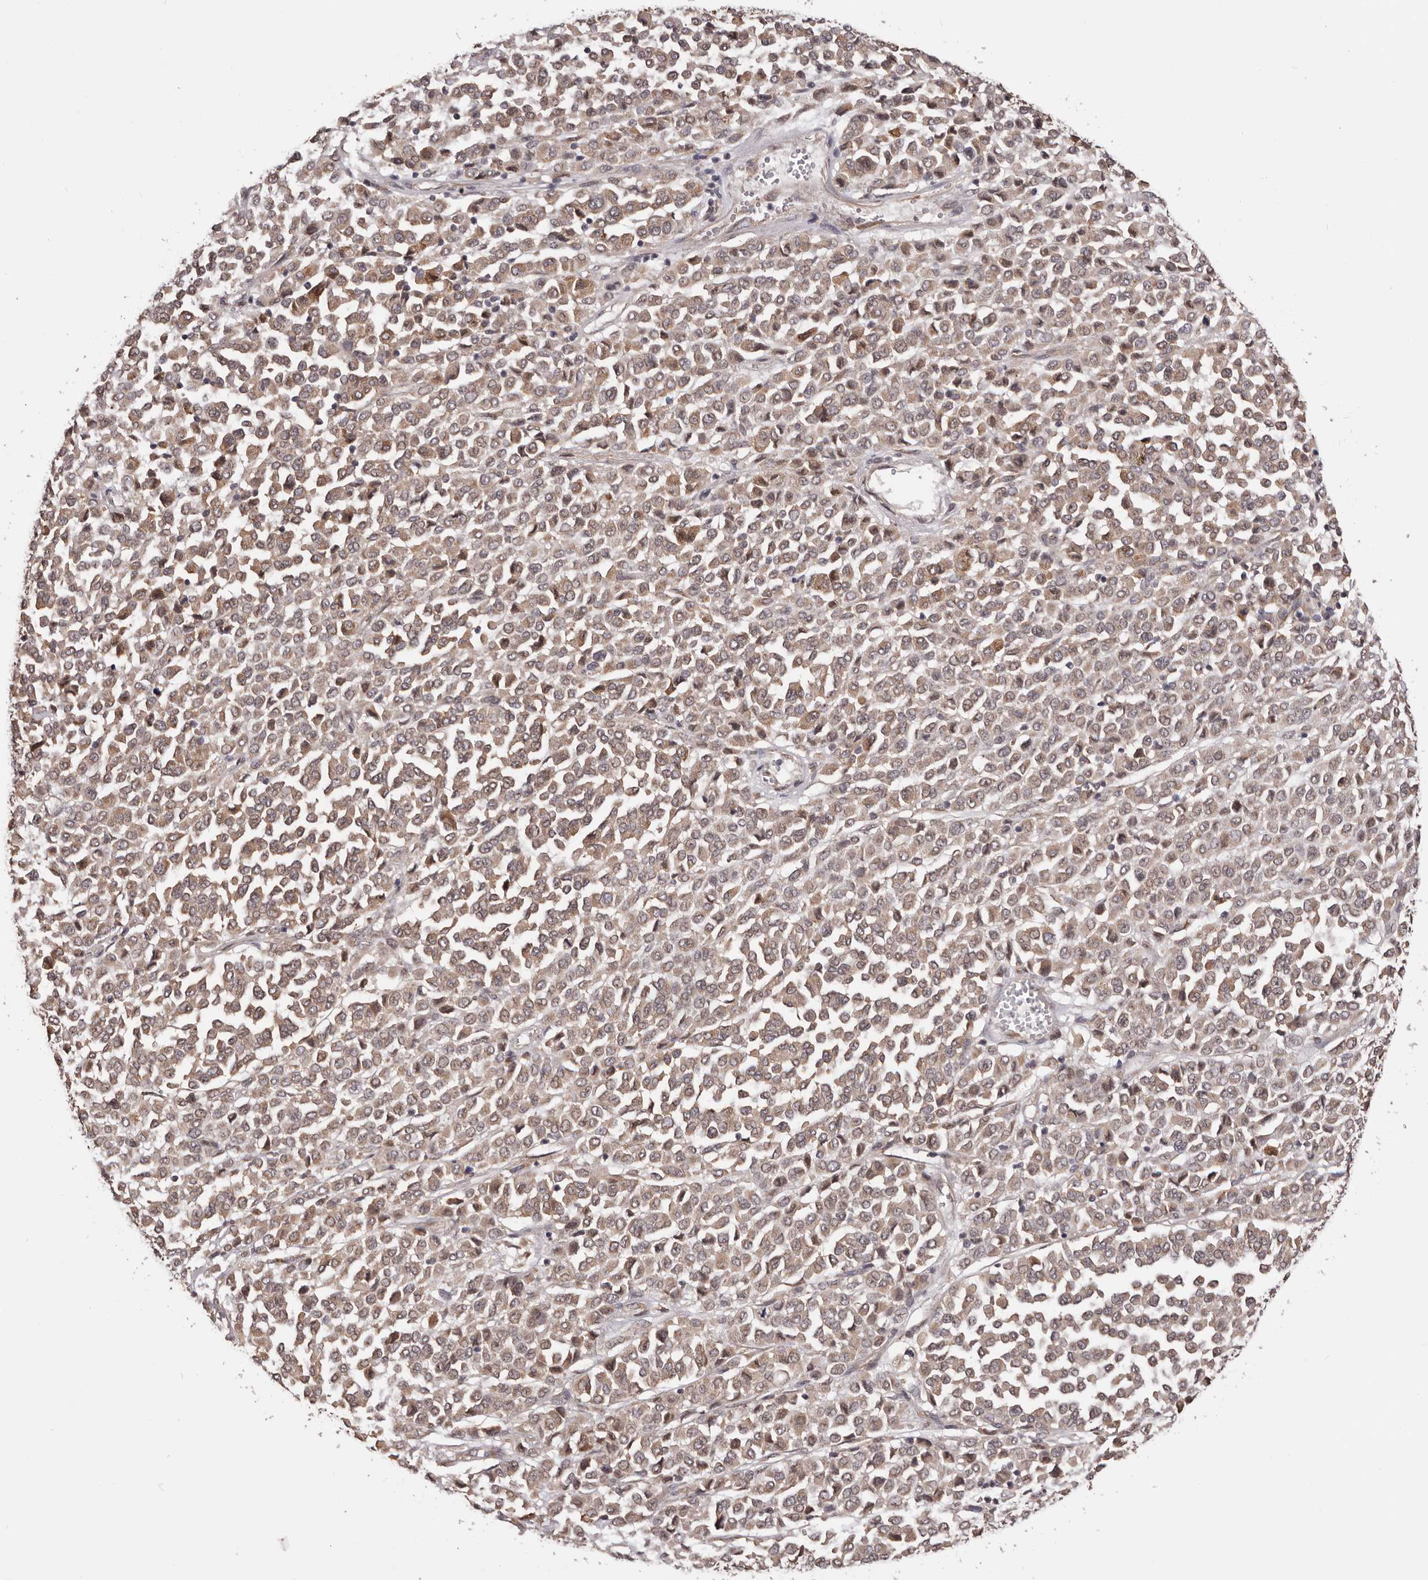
{"staining": {"intensity": "weak", "quantity": "25%-75%", "location": "cytoplasmic/membranous,nuclear"}, "tissue": "melanoma", "cell_type": "Tumor cells", "image_type": "cancer", "snomed": [{"axis": "morphology", "description": "Malignant melanoma, Metastatic site"}, {"axis": "topography", "description": "Pancreas"}], "caption": "Tumor cells reveal low levels of weak cytoplasmic/membranous and nuclear expression in approximately 25%-75% of cells in melanoma. (Brightfield microscopy of DAB IHC at high magnification).", "gene": "NOL12", "patient": {"sex": "female", "age": 30}}